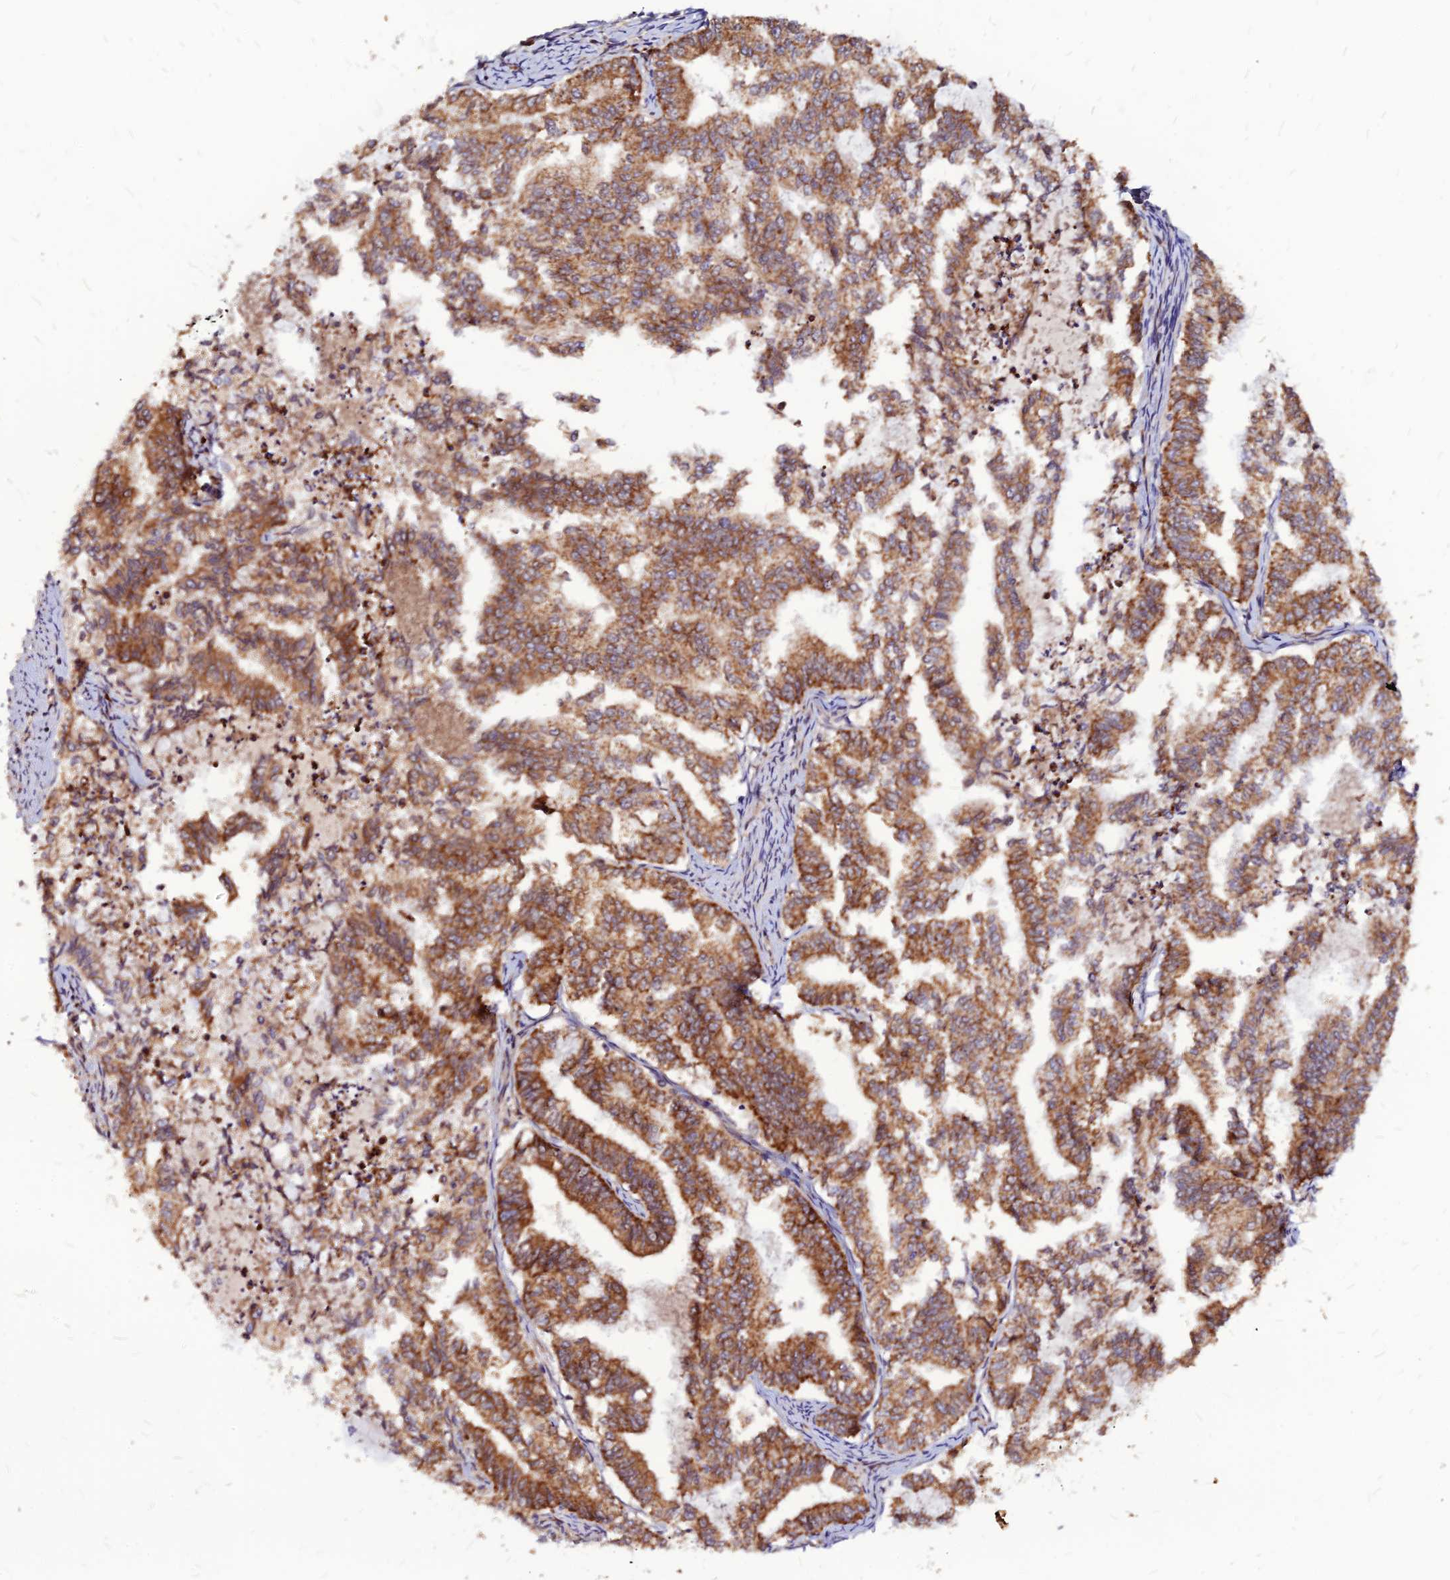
{"staining": {"intensity": "moderate", "quantity": ">75%", "location": "cytoplasmic/membranous"}, "tissue": "endometrial cancer", "cell_type": "Tumor cells", "image_type": "cancer", "snomed": [{"axis": "morphology", "description": "Adenocarcinoma, NOS"}, {"axis": "topography", "description": "Endometrium"}], "caption": "Adenocarcinoma (endometrial) stained for a protein exhibits moderate cytoplasmic/membranous positivity in tumor cells.", "gene": "ECI1", "patient": {"sex": "female", "age": 79}}